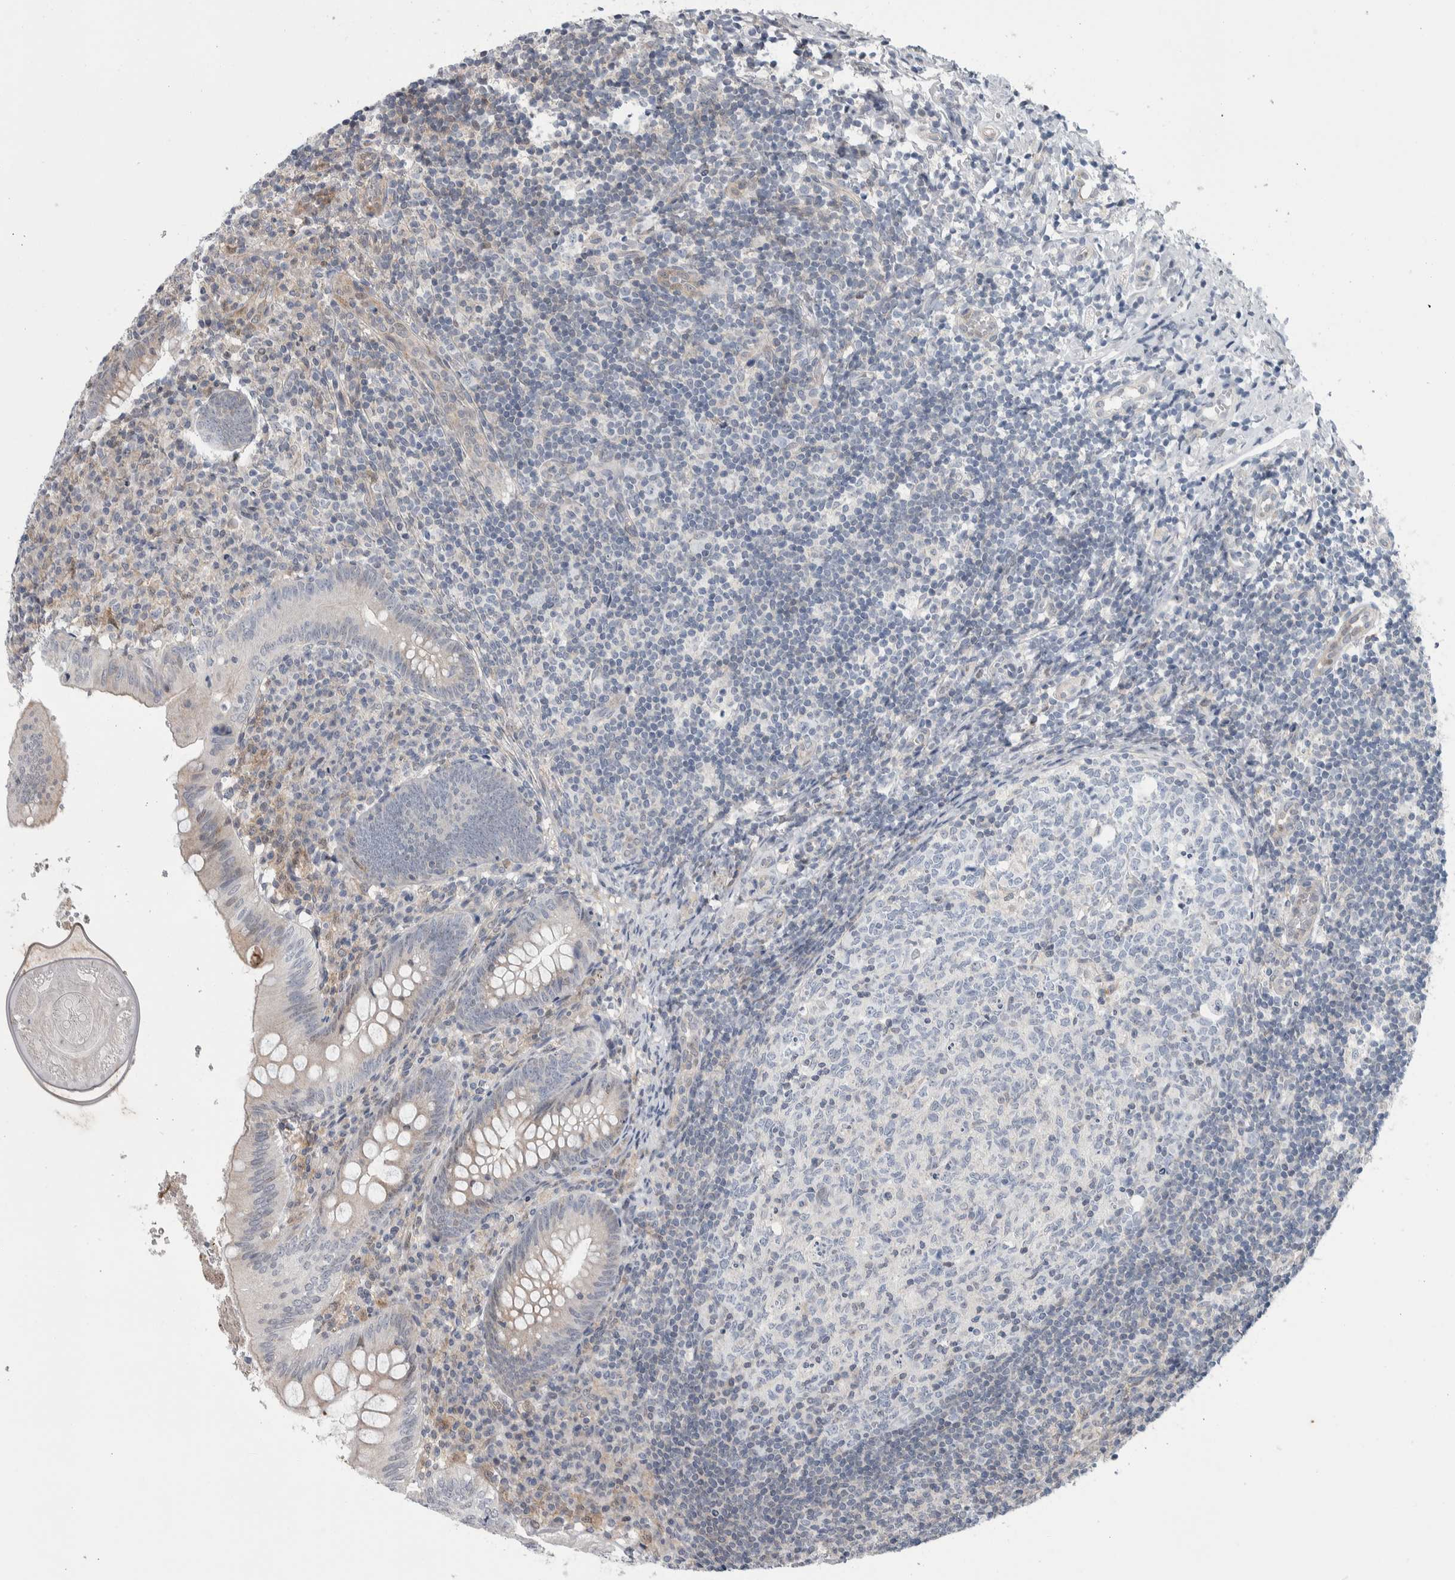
{"staining": {"intensity": "negative", "quantity": "none", "location": "none"}, "tissue": "appendix", "cell_type": "Glandular cells", "image_type": "normal", "snomed": [{"axis": "morphology", "description": "Normal tissue, NOS"}, {"axis": "topography", "description": "Appendix"}], "caption": "This histopathology image is of benign appendix stained with IHC to label a protein in brown with the nuclei are counter-stained blue. There is no expression in glandular cells.", "gene": "PTPA", "patient": {"sex": "male", "age": 8}}